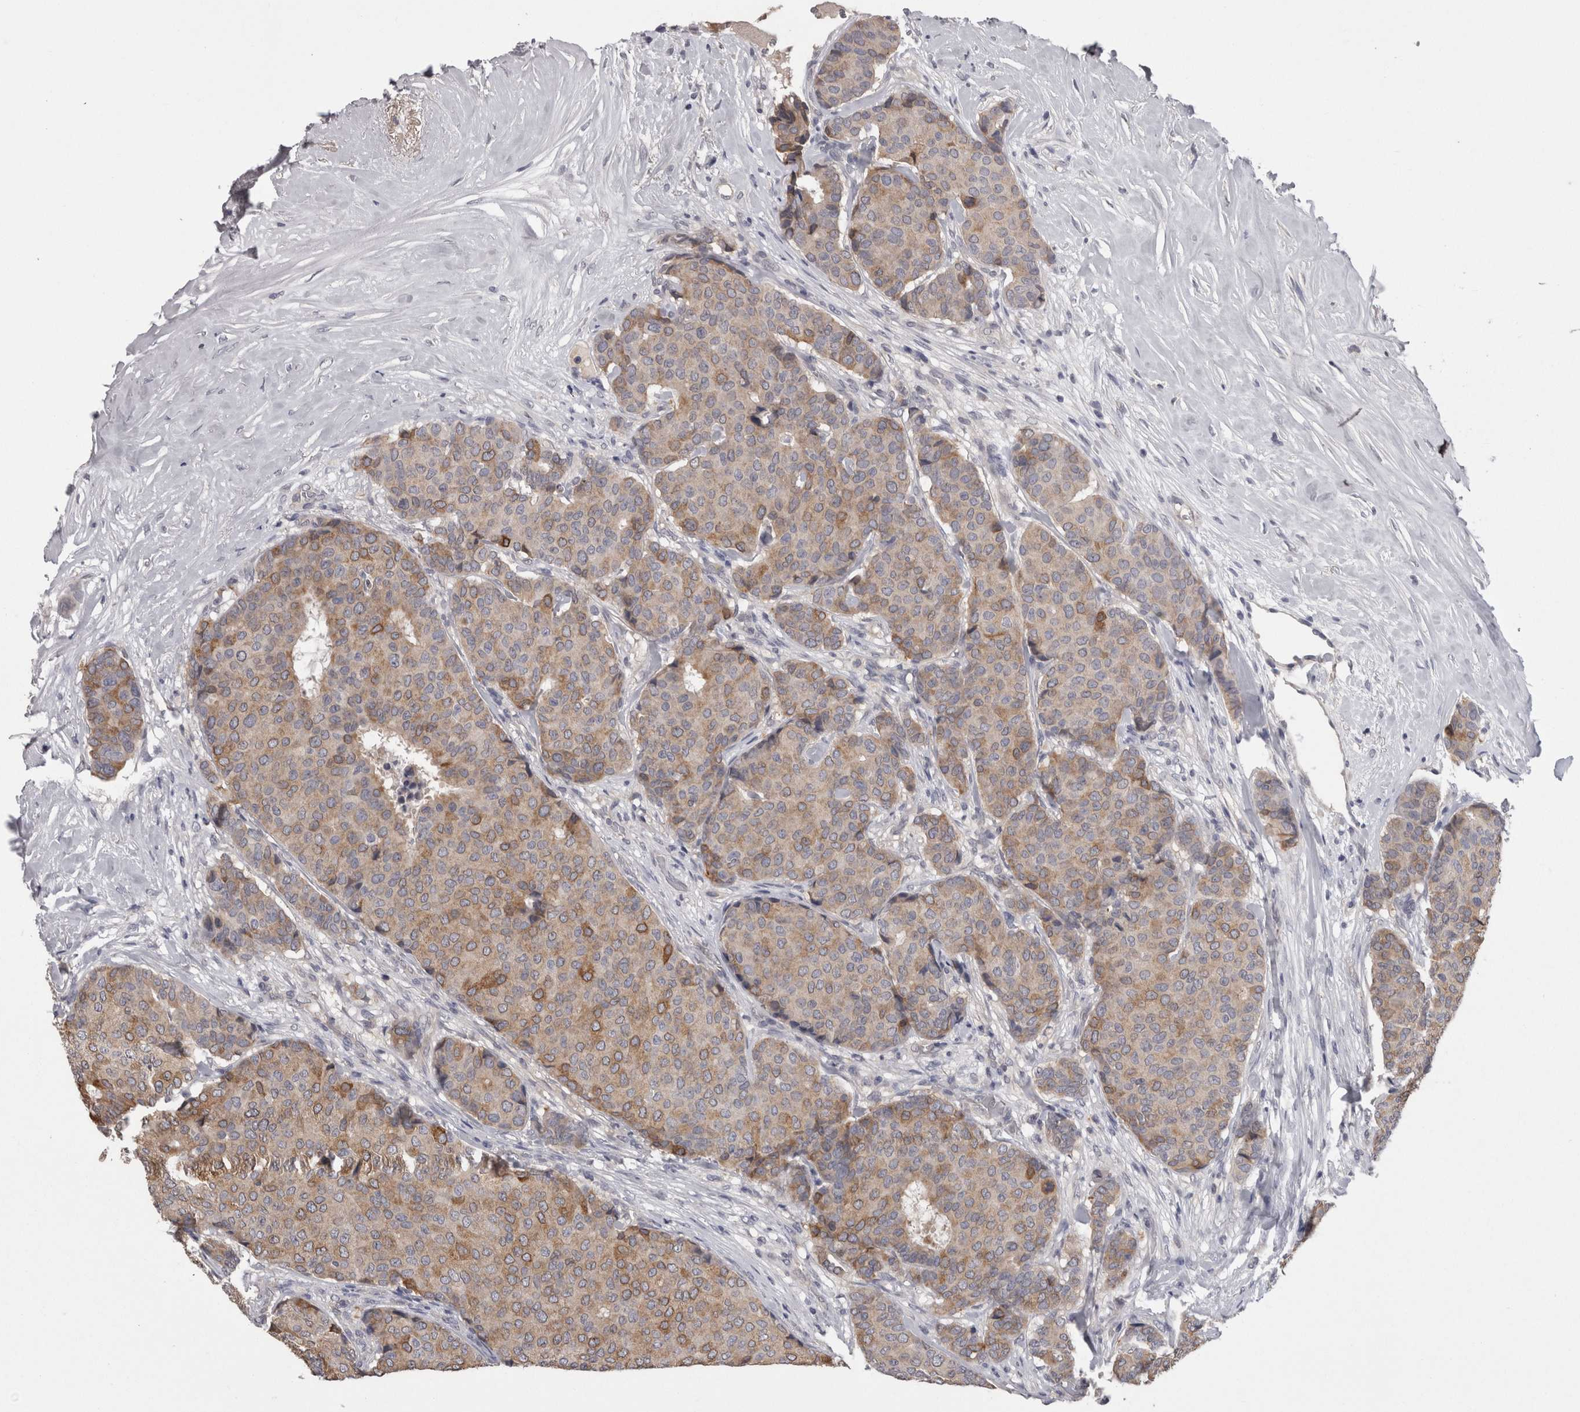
{"staining": {"intensity": "moderate", "quantity": "25%-75%", "location": "cytoplasmic/membranous"}, "tissue": "breast cancer", "cell_type": "Tumor cells", "image_type": "cancer", "snomed": [{"axis": "morphology", "description": "Duct carcinoma"}, {"axis": "topography", "description": "Breast"}], "caption": "Human breast intraductal carcinoma stained with a brown dye displays moderate cytoplasmic/membranous positive expression in approximately 25%-75% of tumor cells.", "gene": "PON3", "patient": {"sex": "female", "age": 75}}